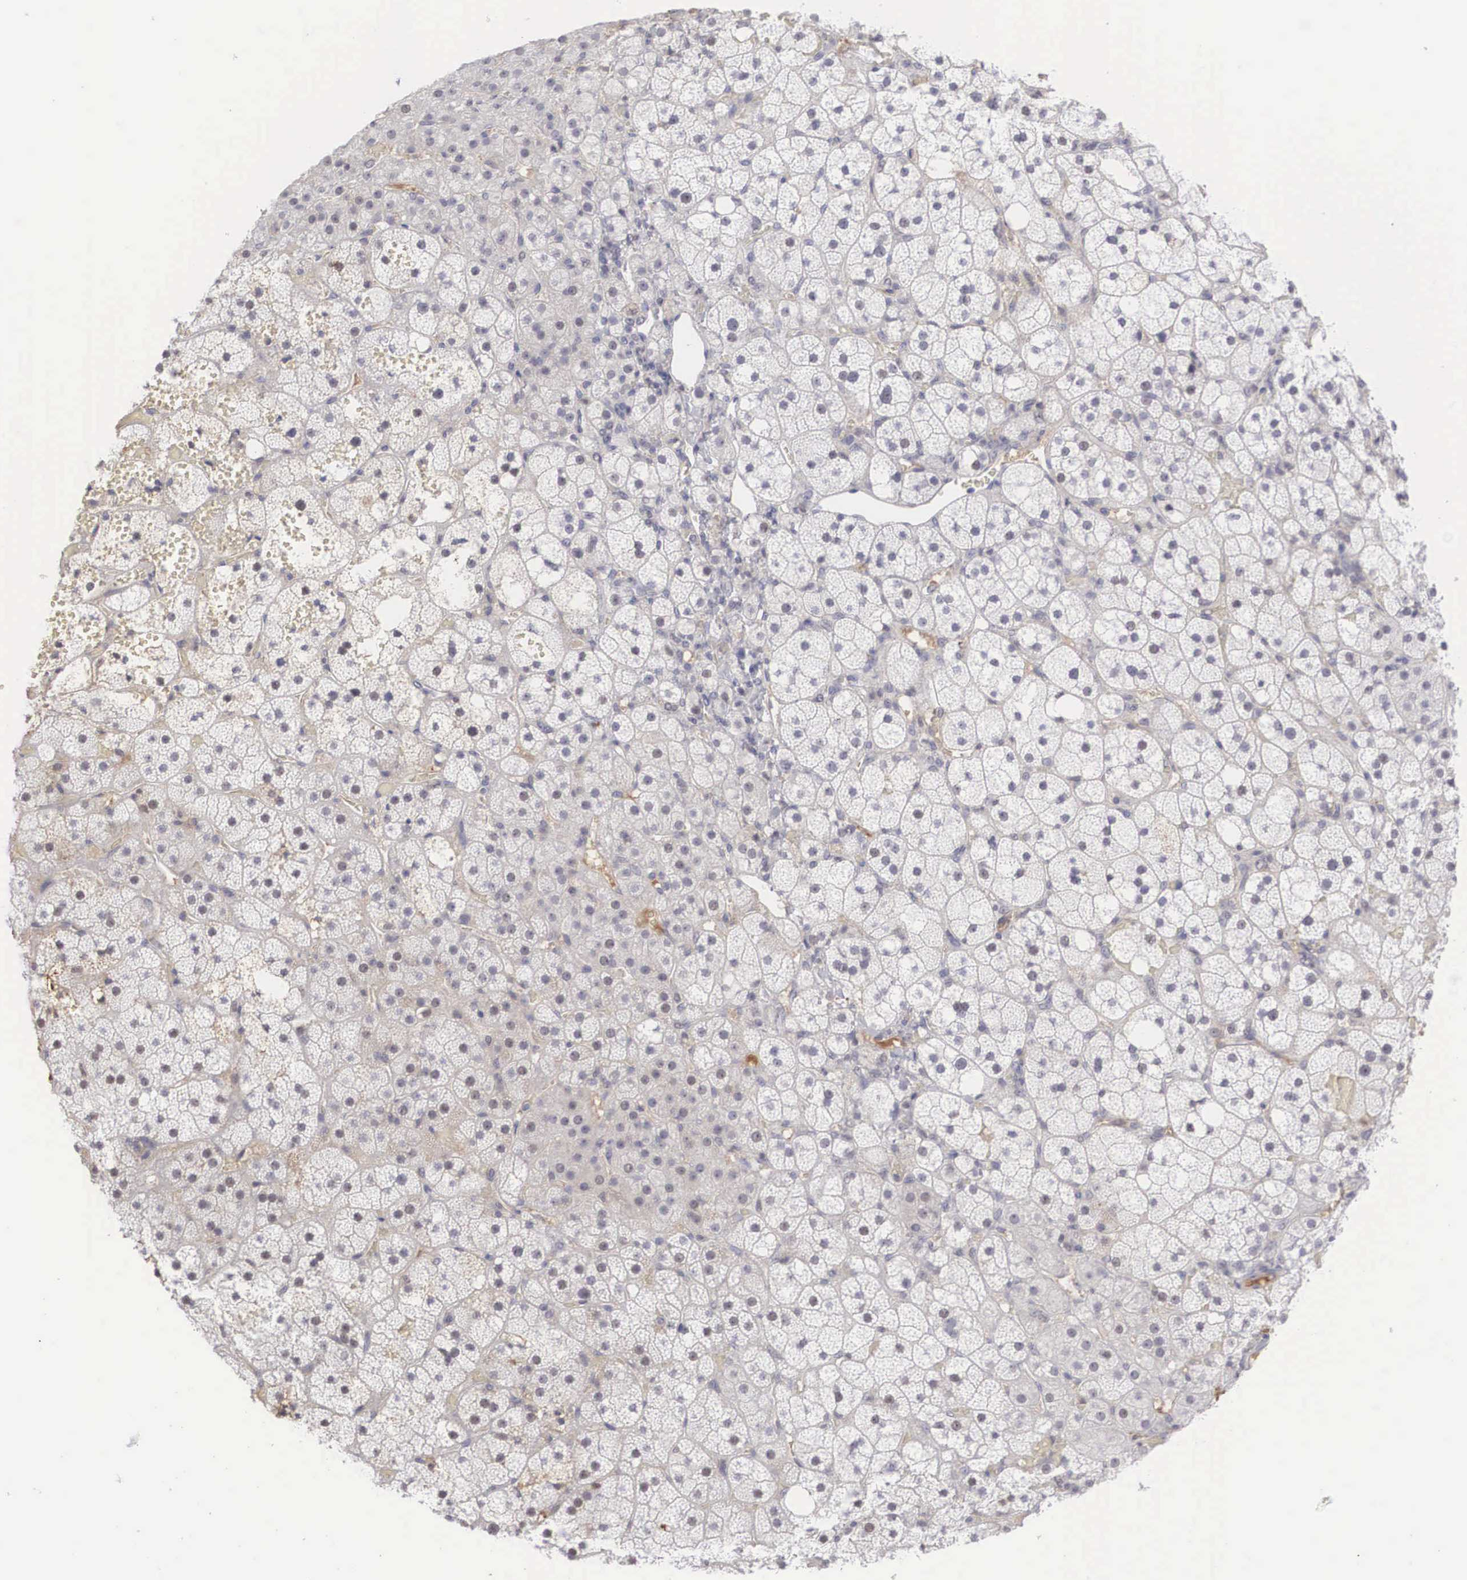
{"staining": {"intensity": "negative", "quantity": "none", "location": "none"}, "tissue": "adrenal gland", "cell_type": "Glandular cells", "image_type": "normal", "snomed": [{"axis": "morphology", "description": "Normal tissue, NOS"}, {"axis": "topography", "description": "Adrenal gland"}], "caption": "DAB immunohistochemical staining of normal human adrenal gland displays no significant staining in glandular cells.", "gene": "RBPJ", "patient": {"sex": "male", "age": 53}}